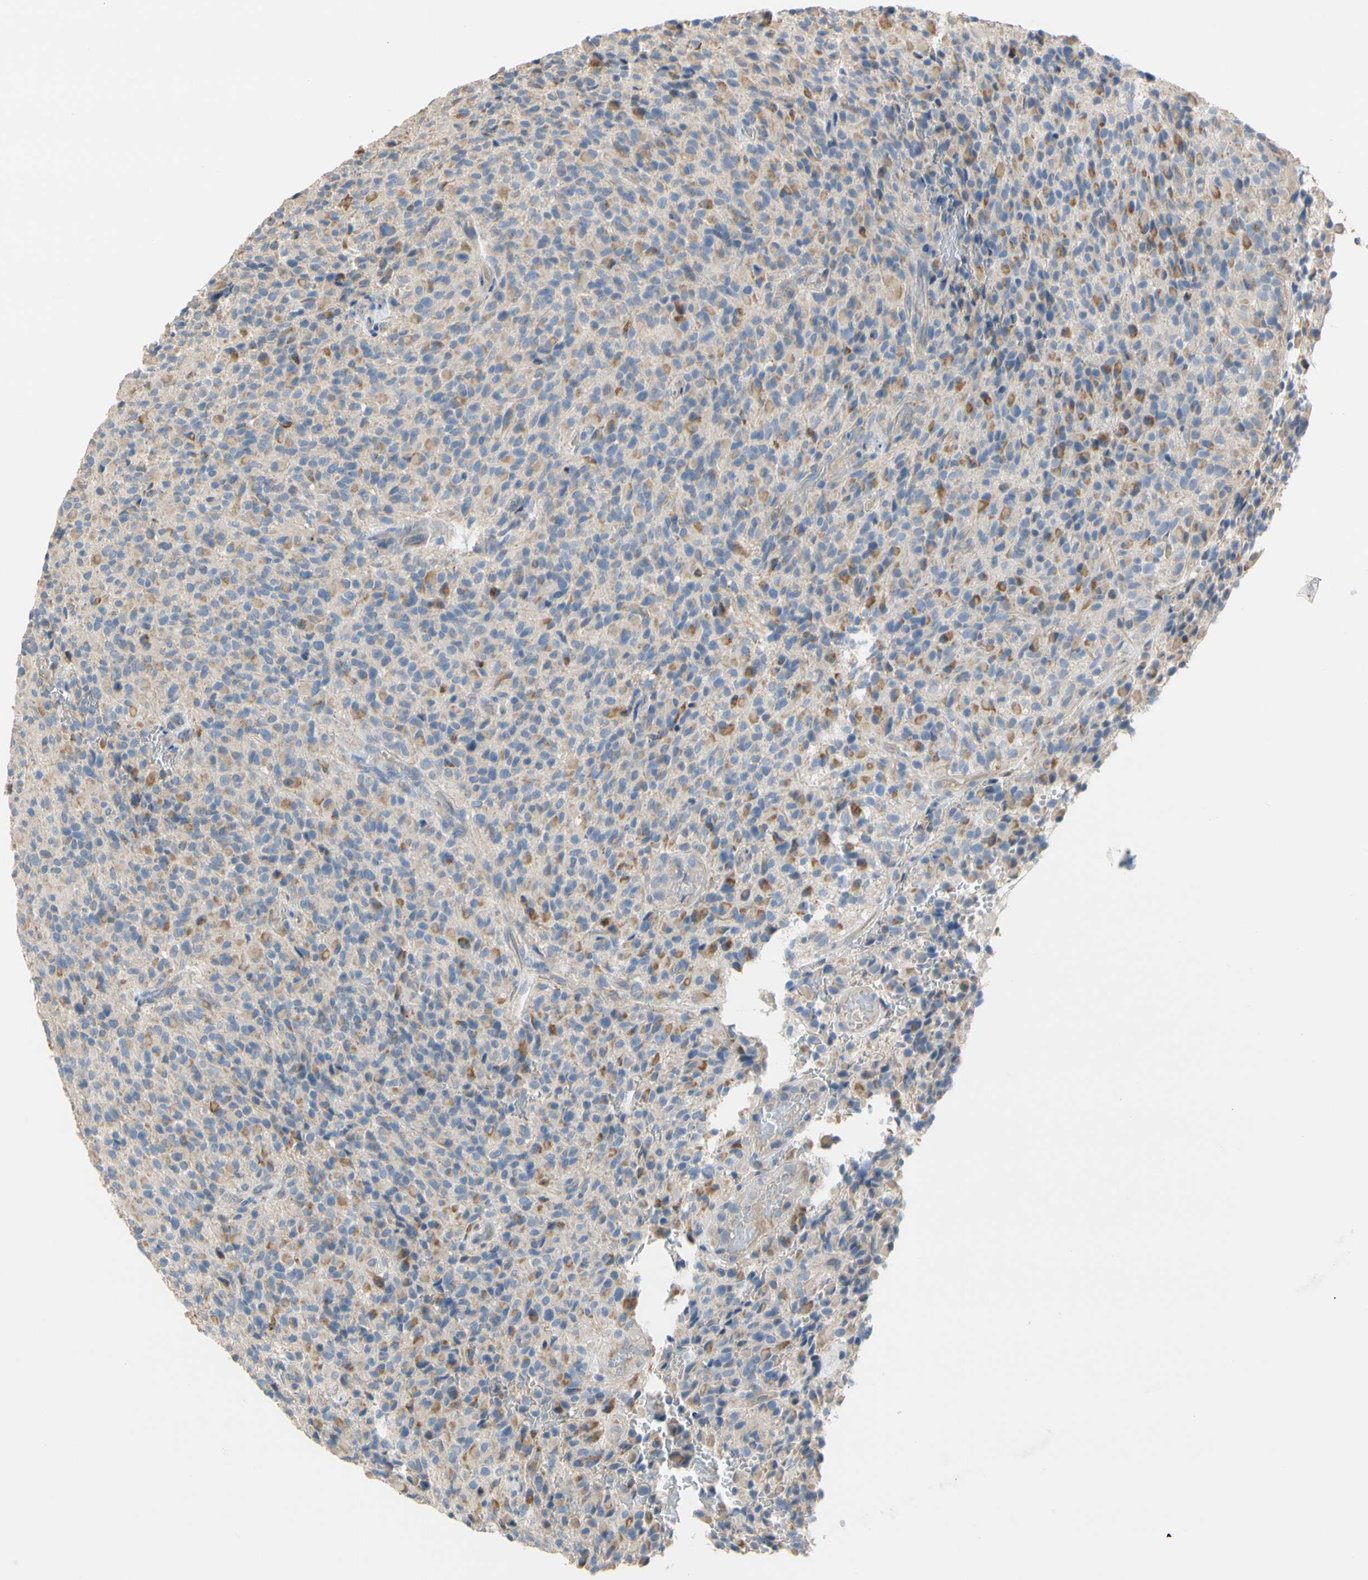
{"staining": {"intensity": "strong", "quantity": "<25%", "location": "cytoplasmic/membranous"}, "tissue": "glioma", "cell_type": "Tumor cells", "image_type": "cancer", "snomed": [{"axis": "morphology", "description": "Glioma, malignant, High grade"}, {"axis": "topography", "description": "Brain"}], "caption": "High-magnification brightfield microscopy of high-grade glioma (malignant) stained with DAB (3,3'-diaminobenzidine) (brown) and counterstained with hematoxylin (blue). tumor cells exhibit strong cytoplasmic/membranous positivity is present in approximately<25% of cells.", "gene": "ALDH1A2", "patient": {"sex": "male", "age": 71}}